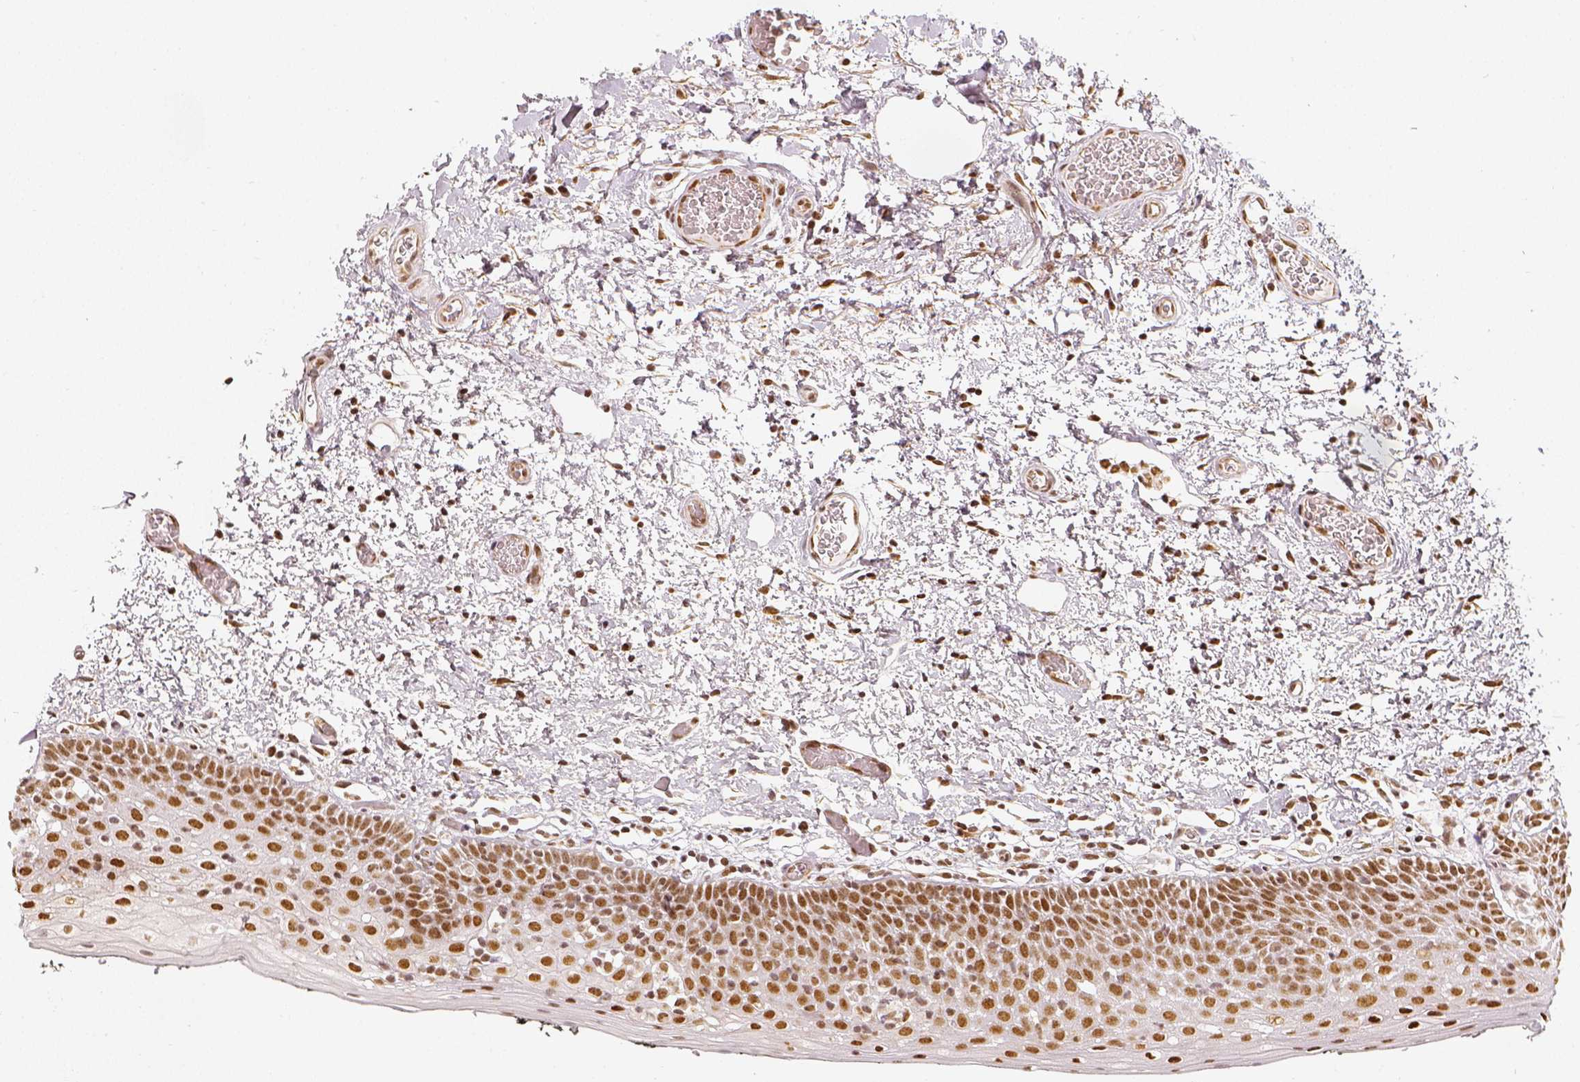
{"staining": {"intensity": "moderate", "quantity": ">75%", "location": "nuclear"}, "tissue": "oral mucosa", "cell_type": "Squamous epithelial cells", "image_type": "normal", "snomed": [{"axis": "morphology", "description": "Normal tissue, NOS"}, {"axis": "morphology", "description": "Squamous cell carcinoma, NOS"}, {"axis": "topography", "description": "Oral tissue"}, {"axis": "topography", "description": "Head-Neck"}], "caption": "High-magnification brightfield microscopy of unremarkable oral mucosa stained with DAB (brown) and counterstained with hematoxylin (blue). squamous epithelial cells exhibit moderate nuclear staining is appreciated in about>75% of cells. The staining was performed using DAB to visualize the protein expression in brown, while the nuclei were stained in blue with hematoxylin (Magnification: 20x).", "gene": "KDM5B", "patient": {"sex": "male", "age": 69}}